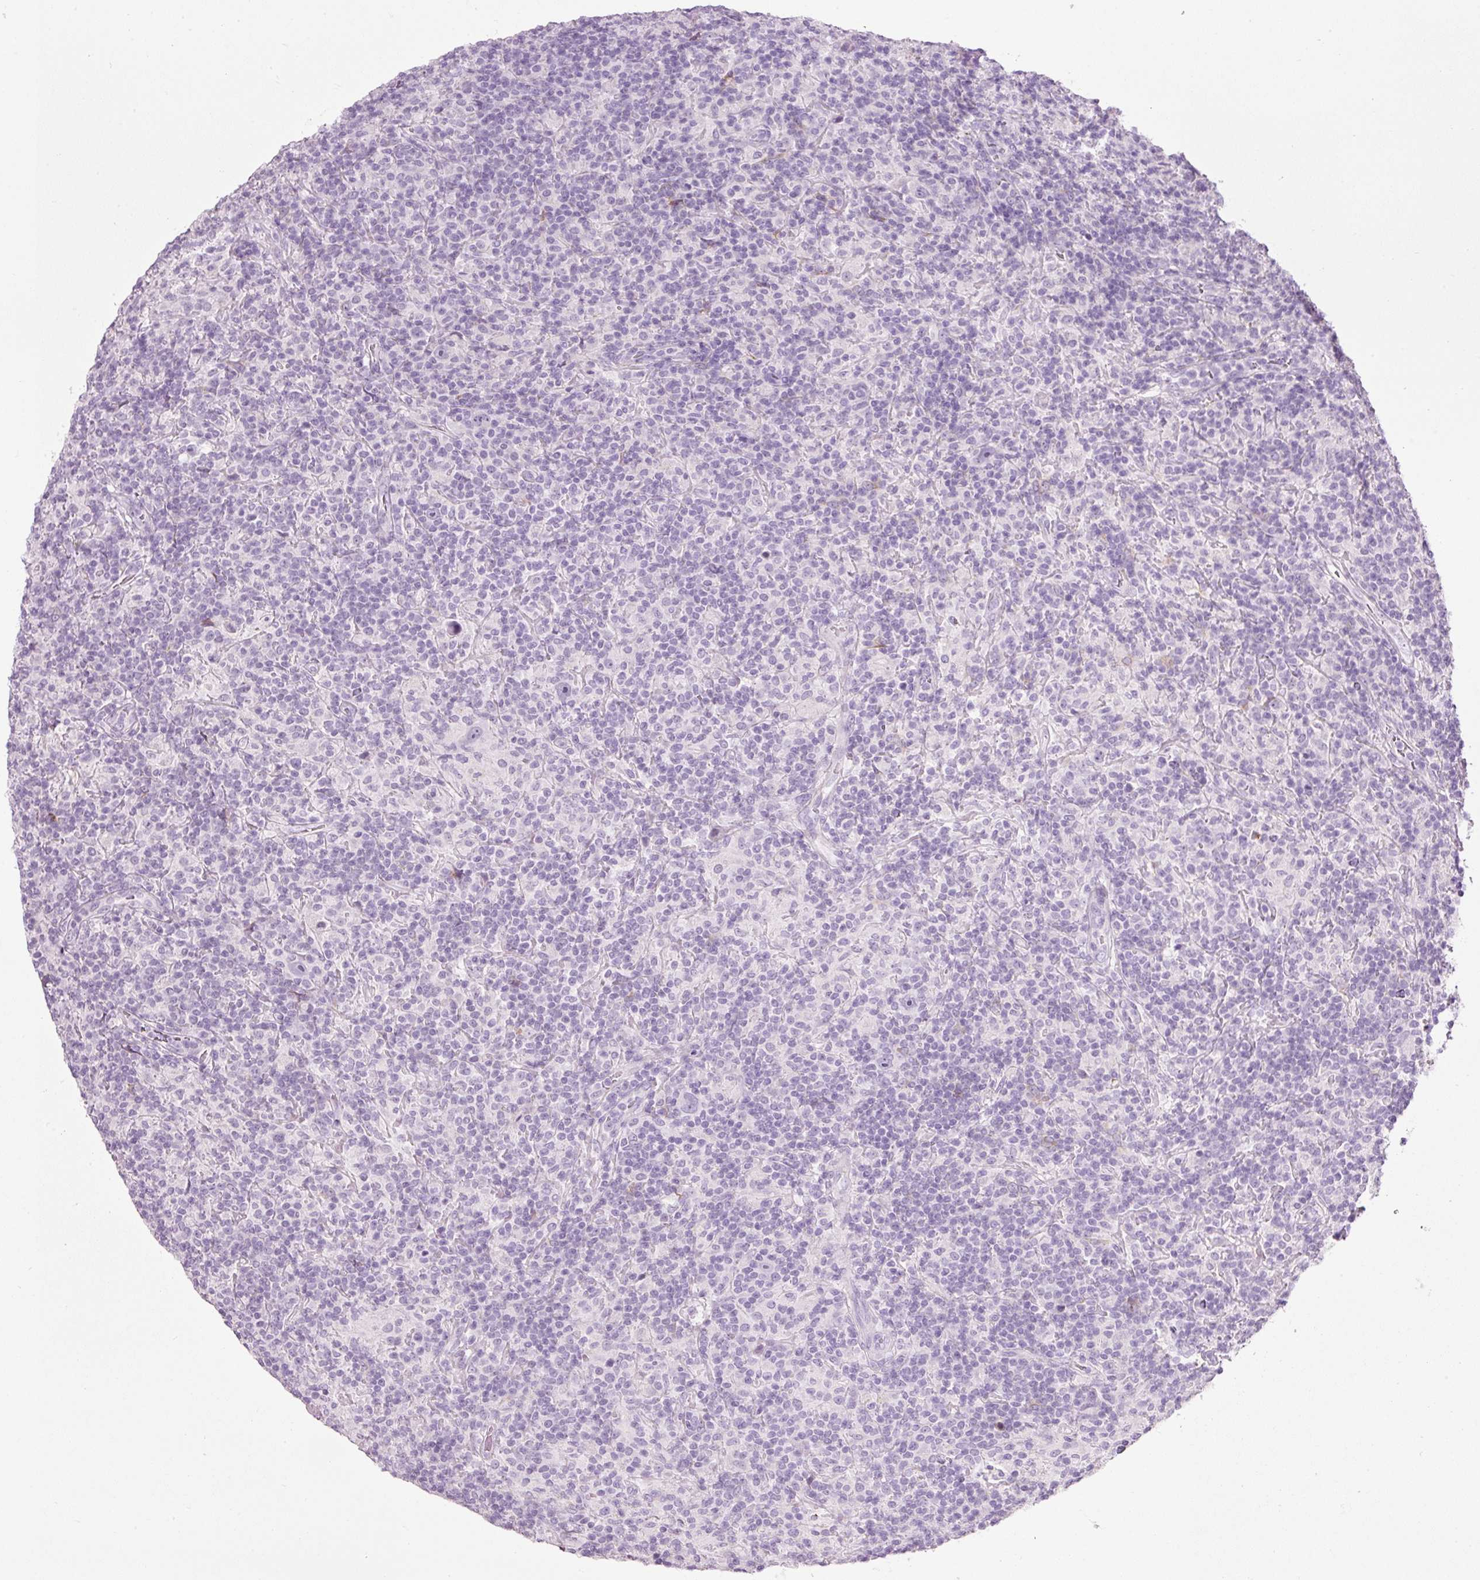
{"staining": {"intensity": "negative", "quantity": "none", "location": "none"}, "tissue": "lymphoma", "cell_type": "Tumor cells", "image_type": "cancer", "snomed": [{"axis": "morphology", "description": "Hodgkin's disease, NOS"}, {"axis": "topography", "description": "Lymph node"}], "caption": "This is a micrograph of immunohistochemistry (IHC) staining of Hodgkin's disease, which shows no positivity in tumor cells.", "gene": "MFAP4", "patient": {"sex": "male", "age": 70}}